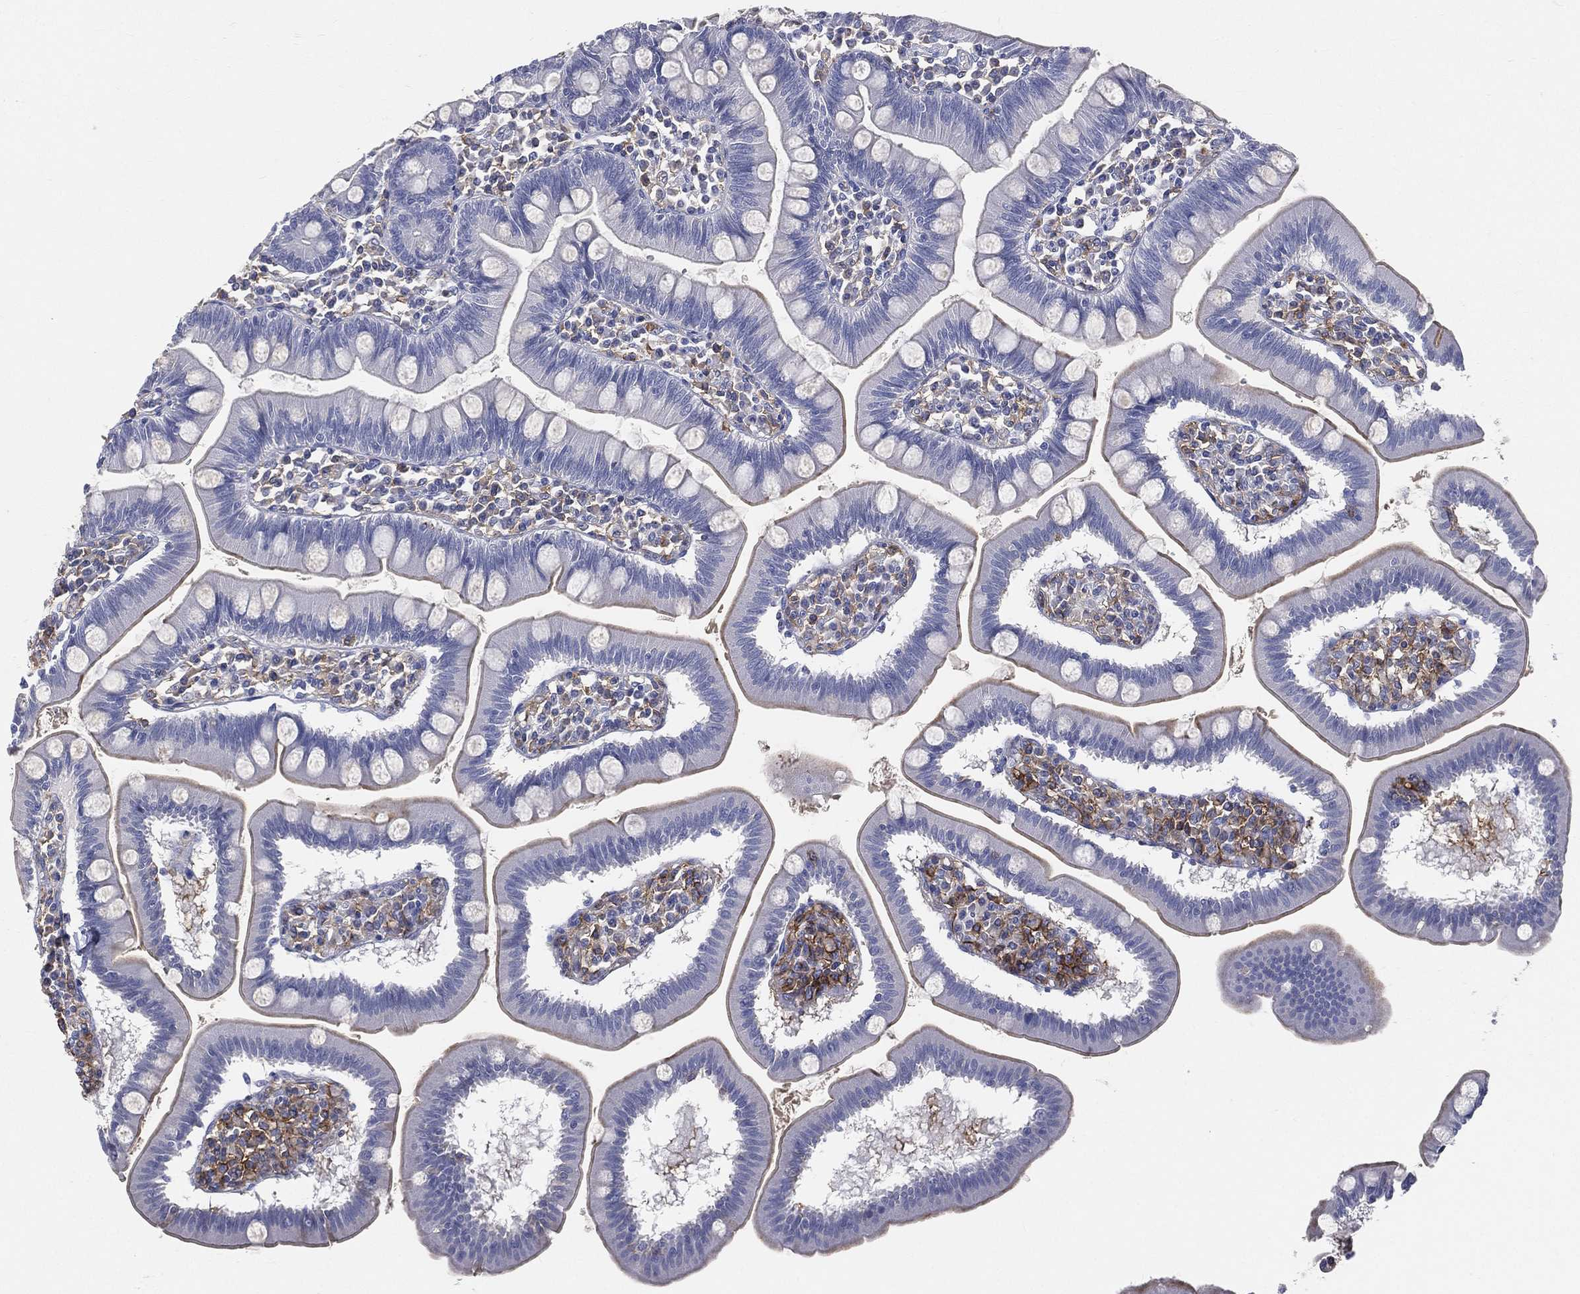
{"staining": {"intensity": "negative", "quantity": "none", "location": "none"}, "tissue": "small intestine", "cell_type": "Glandular cells", "image_type": "normal", "snomed": [{"axis": "morphology", "description": "Normal tissue, NOS"}, {"axis": "topography", "description": "Small intestine"}], "caption": "IHC micrograph of normal small intestine: small intestine stained with DAB displays no significant protein positivity in glandular cells. The staining was performed using DAB to visualize the protein expression in brown, while the nuclei were stained in blue with hematoxylin (Magnification: 20x).", "gene": "CD33", "patient": {"sex": "male", "age": 88}}